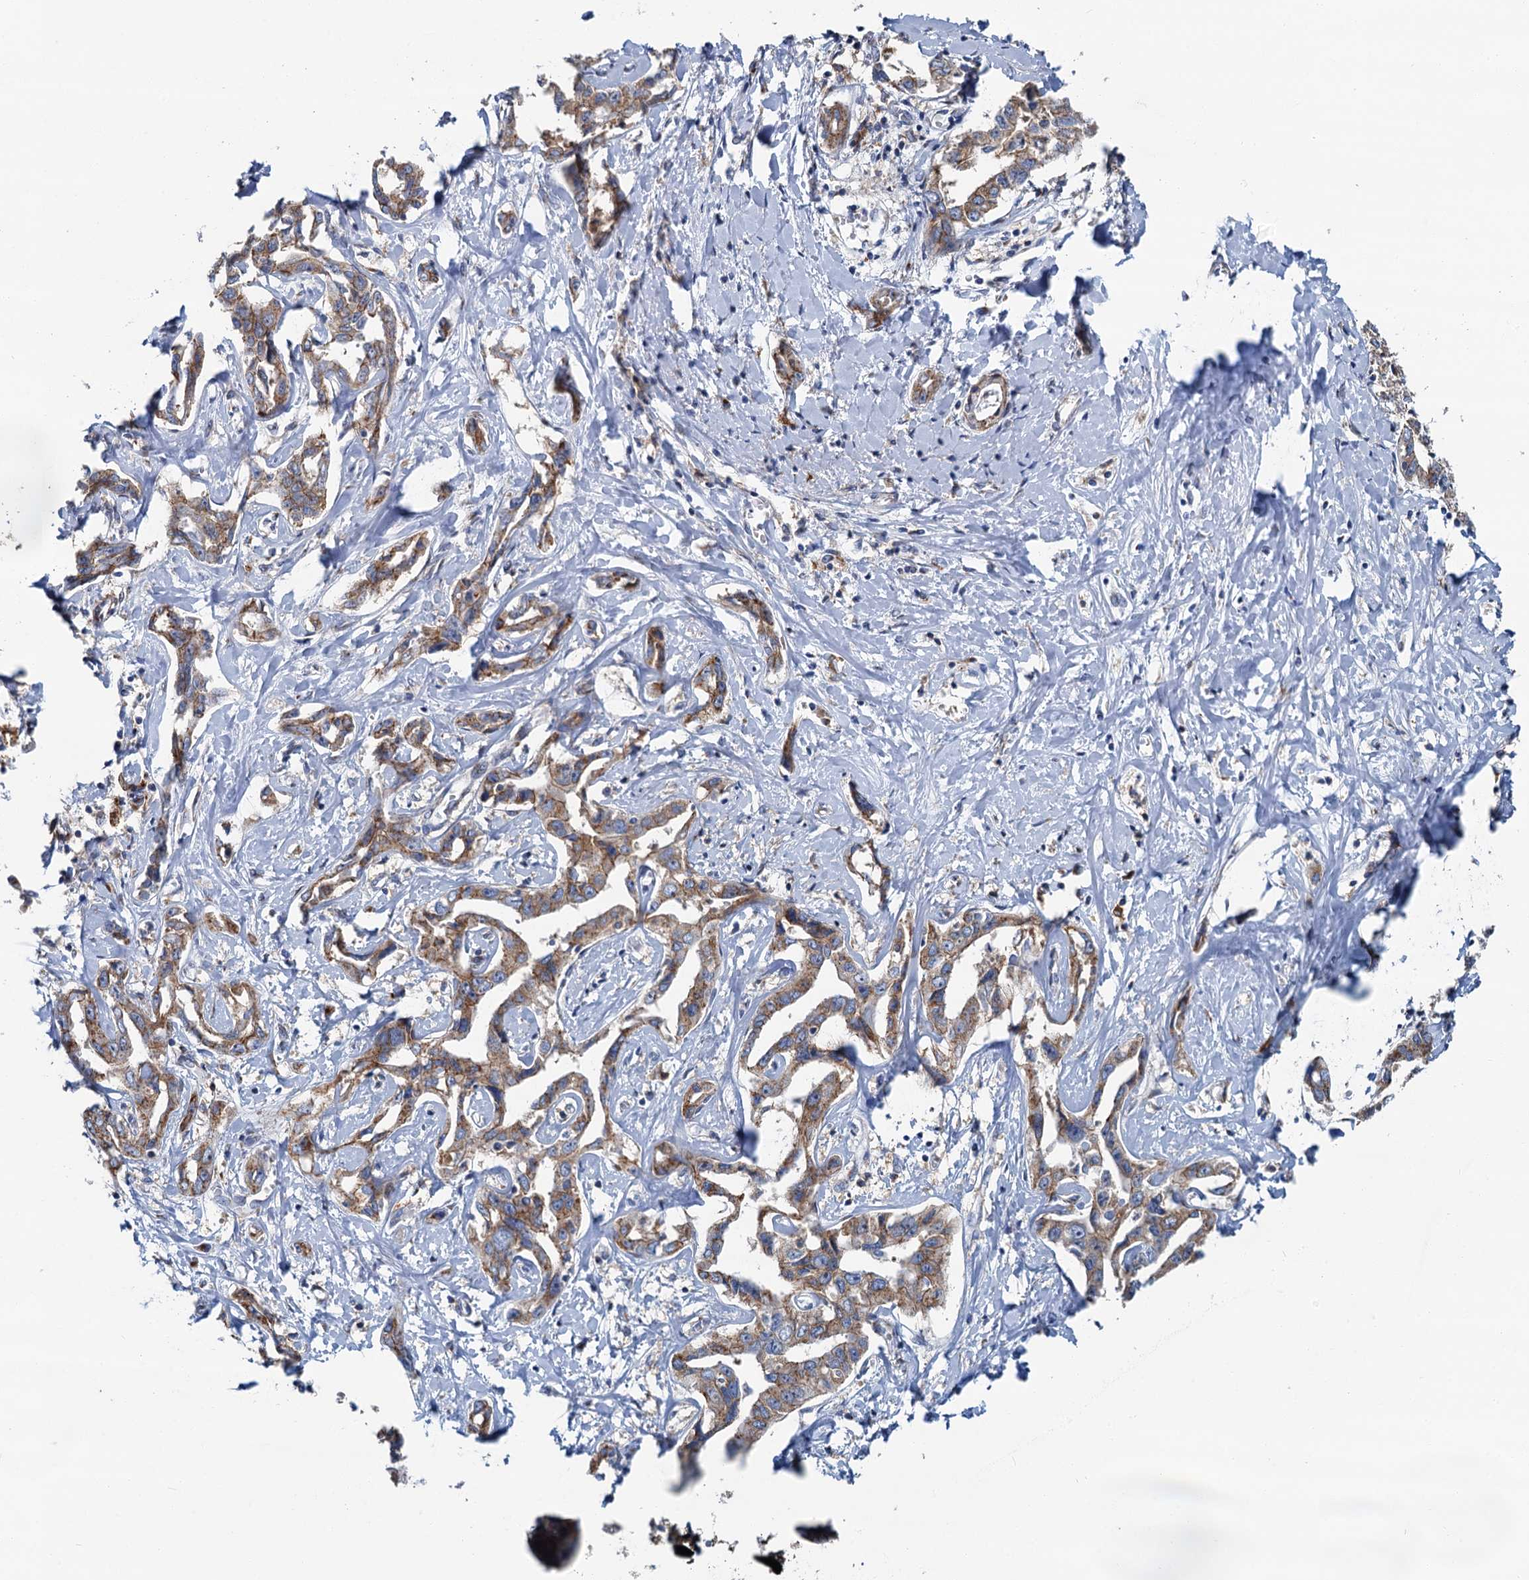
{"staining": {"intensity": "moderate", "quantity": ">75%", "location": "cytoplasmic/membranous"}, "tissue": "liver cancer", "cell_type": "Tumor cells", "image_type": "cancer", "snomed": [{"axis": "morphology", "description": "Cholangiocarcinoma"}, {"axis": "topography", "description": "Liver"}], "caption": "IHC staining of cholangiocarcinoma (liver), which displays medium levels of moderate cytoplasmic/membranous staining in approximately >75% of tumor cells indicating moderate cytoplasmic/membranous protein positivity. The staining was performed using DAB (brown) for protein detection and nuclei were counterstained in hematoxylin (blue).", "gene": "BET1L", "patient": {"sex": "male", "age": 59}}